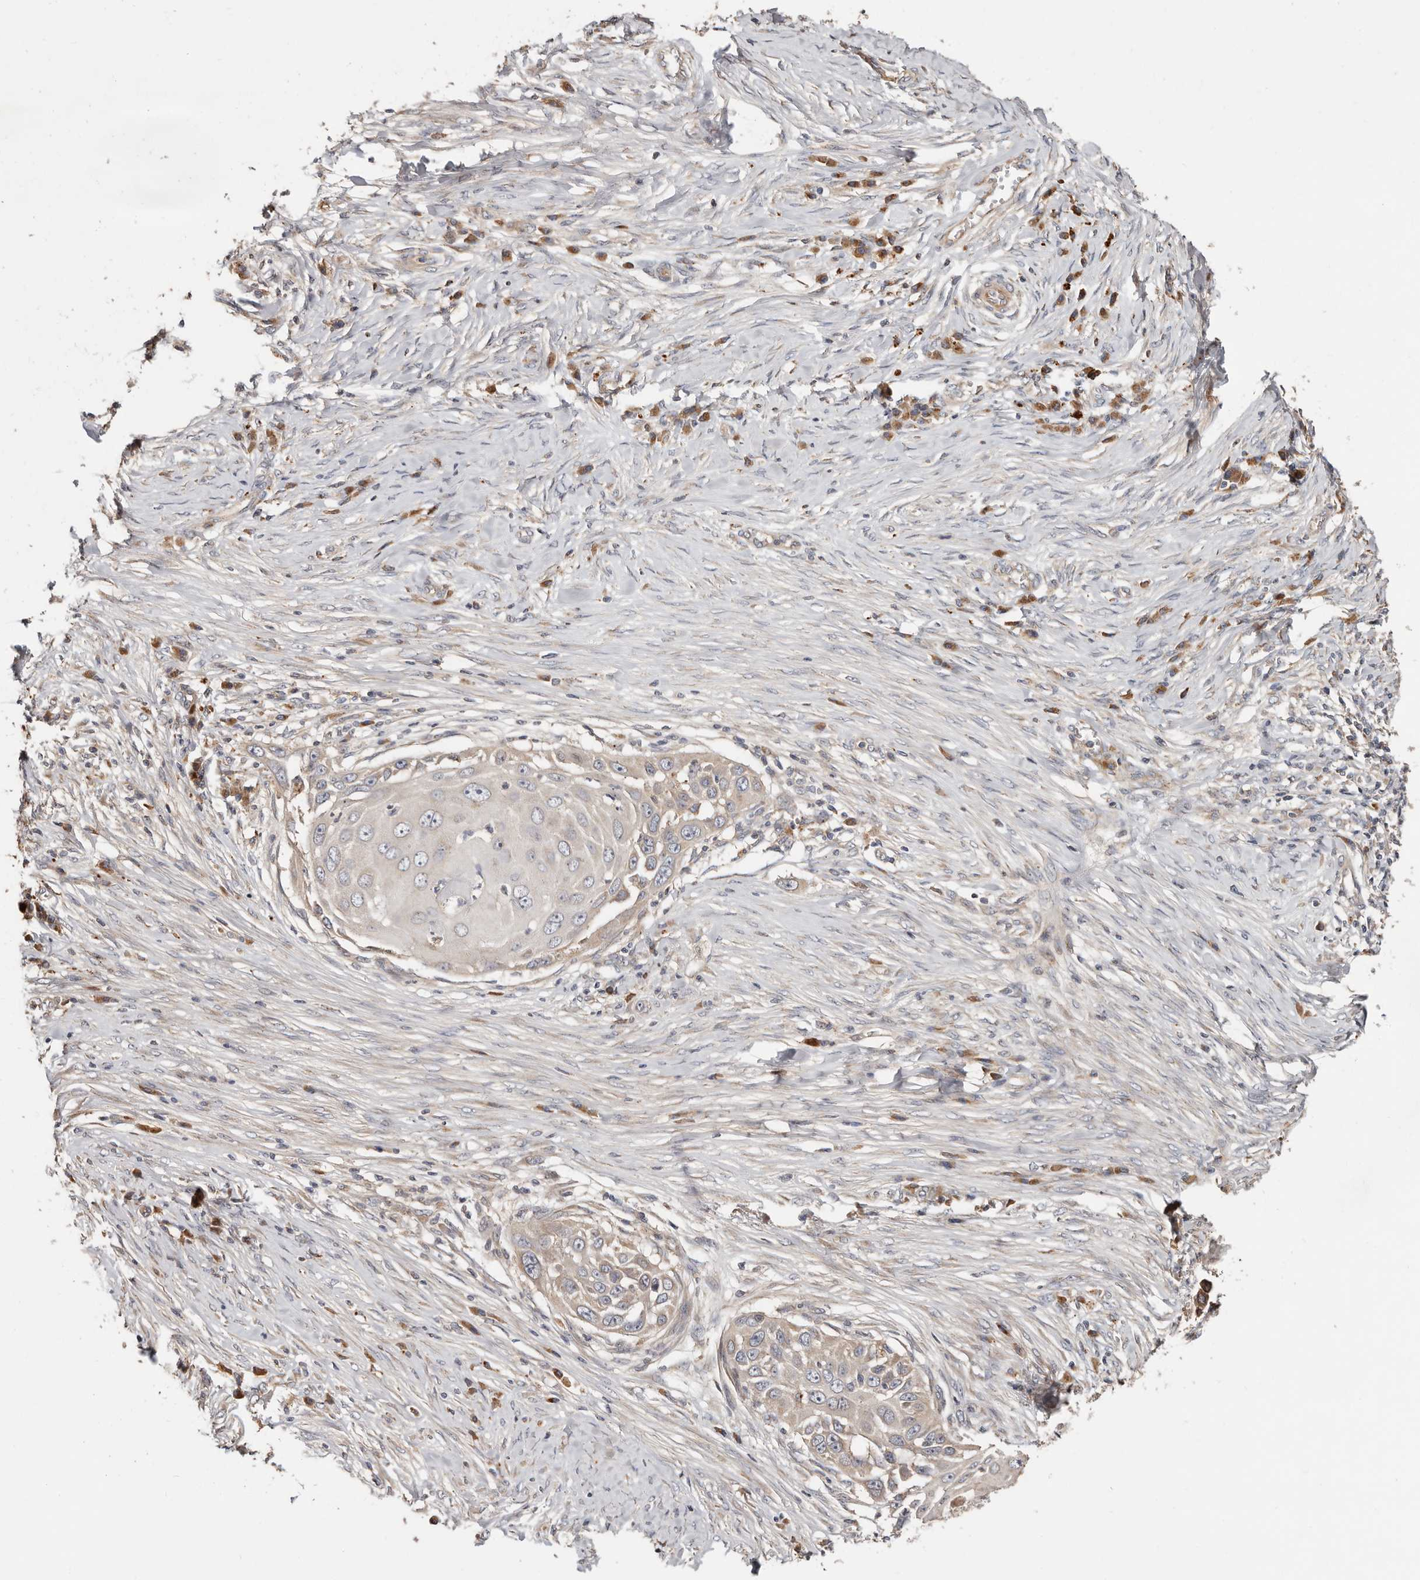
{"staining": {"intensity": "weak", "quantity": "<25%", "location": "cytoplasmic/membranous"}, "tissue": "skin cancer", "cell_type": "Tumor cells", "image_type": "cancer", "snomed": [{"axis": "morphology", "description": "Squamous cell carcinoma, NOS"}, {"axis": "topography", "description": "Skin"}], "caption": "A high-resolution photomicrograph shows immunohistochemistry (IHC) staining of skin cancer, which reveals no significant expression in tumor cells.", "gene": "USP33", "patient": {"sex": "female", "age": 44}}